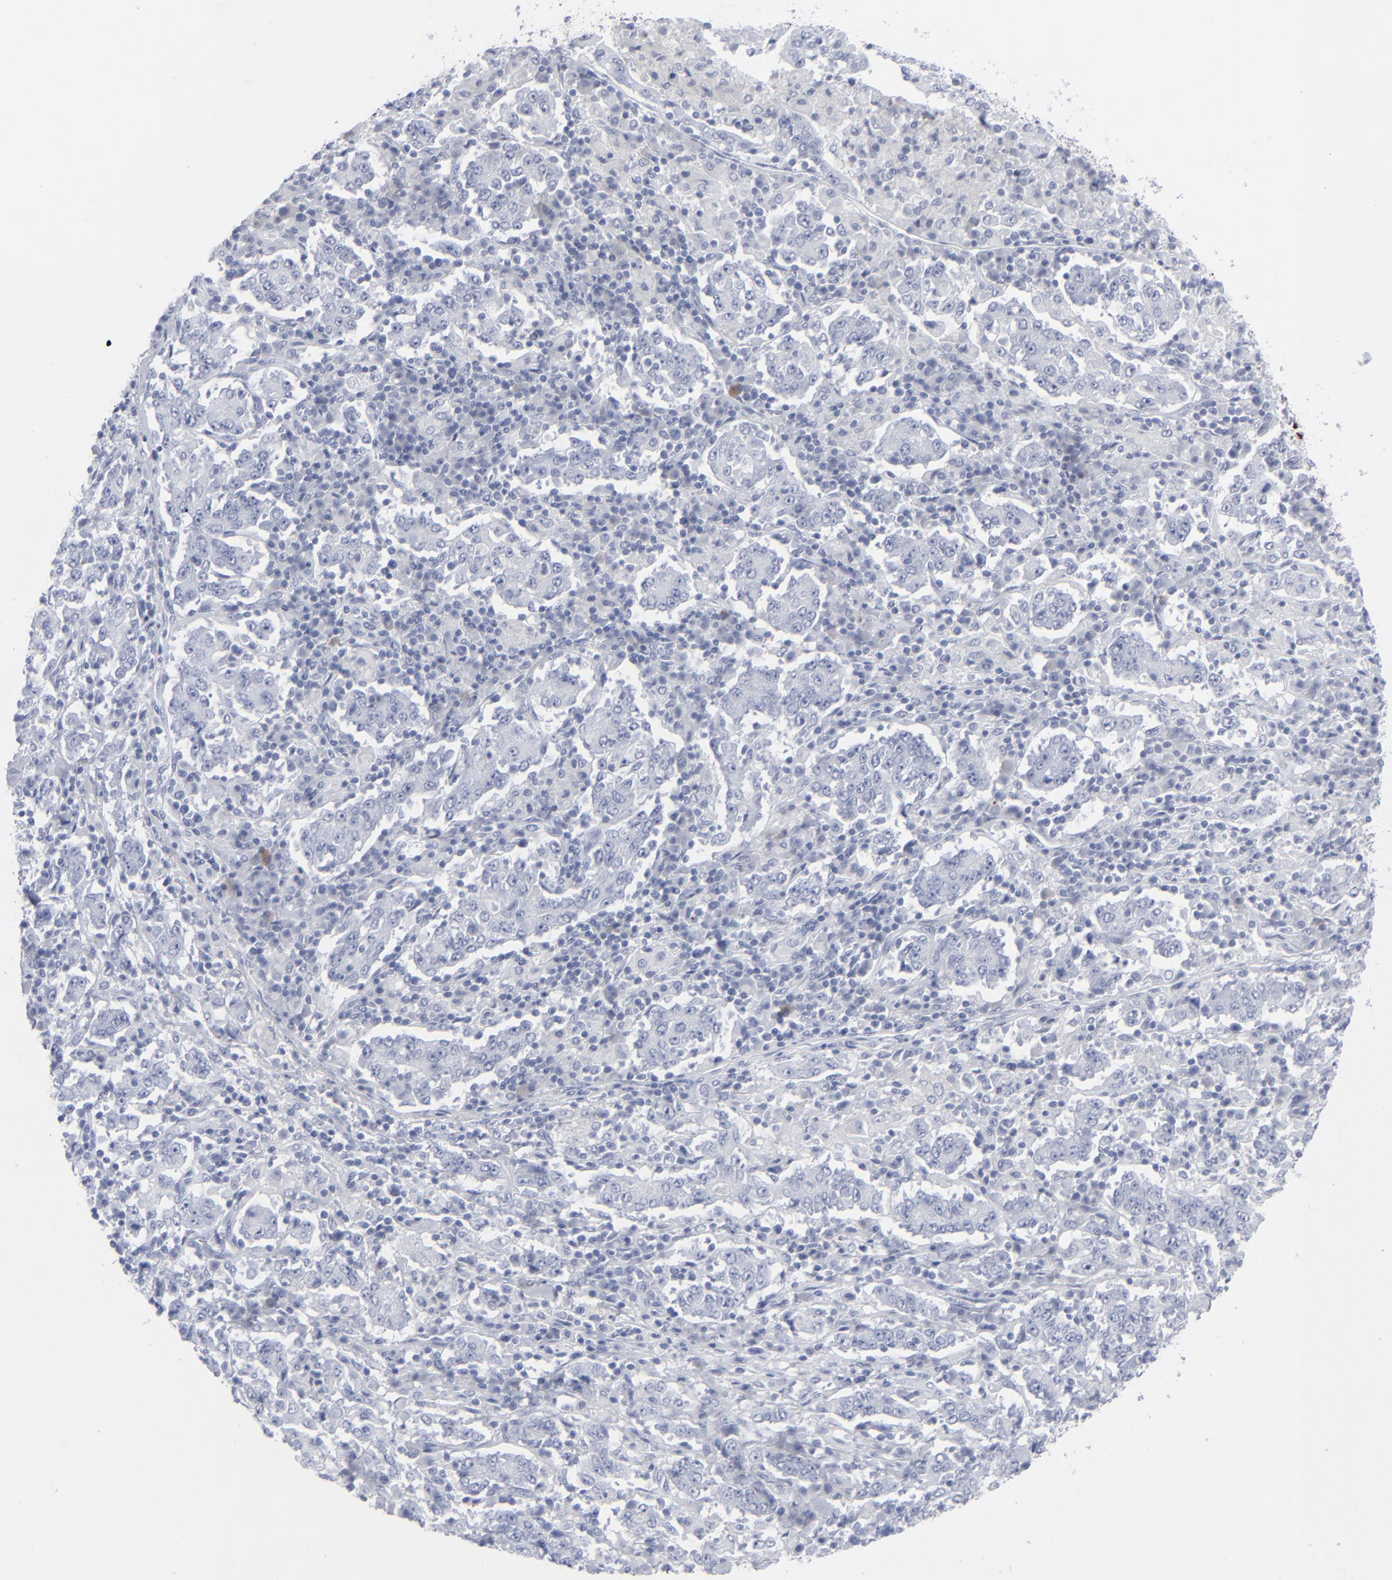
{"staining": {"intensity": "negative", "quantity": "none", "location": "none"}, "tissue": "stomach cancer", "cell_type": "Tumor cells", "image_type": "cancer", "snomed": [{"axis": "morphology", "description": "Normal tissue, NOS"}, {"axis": "morphology", "description": "Adenocarcinoma, NOS"}, {"axis": "topography", "description": "Stomach, upper"}, {"axis": "topography", "description": "Stomach"}], "caption": "Tumor cells show no significant expression in stomach cancer (adenocarcinoma). The staining was performed using DAB (3,3'-diaminobenzidine) to visualize the protein expression in brown, while the nuclei were stained in blue with hematoxylin (Magnification: 20x).", "gene": "MSLN", "patient": {"sex": "male", "age": 59}}